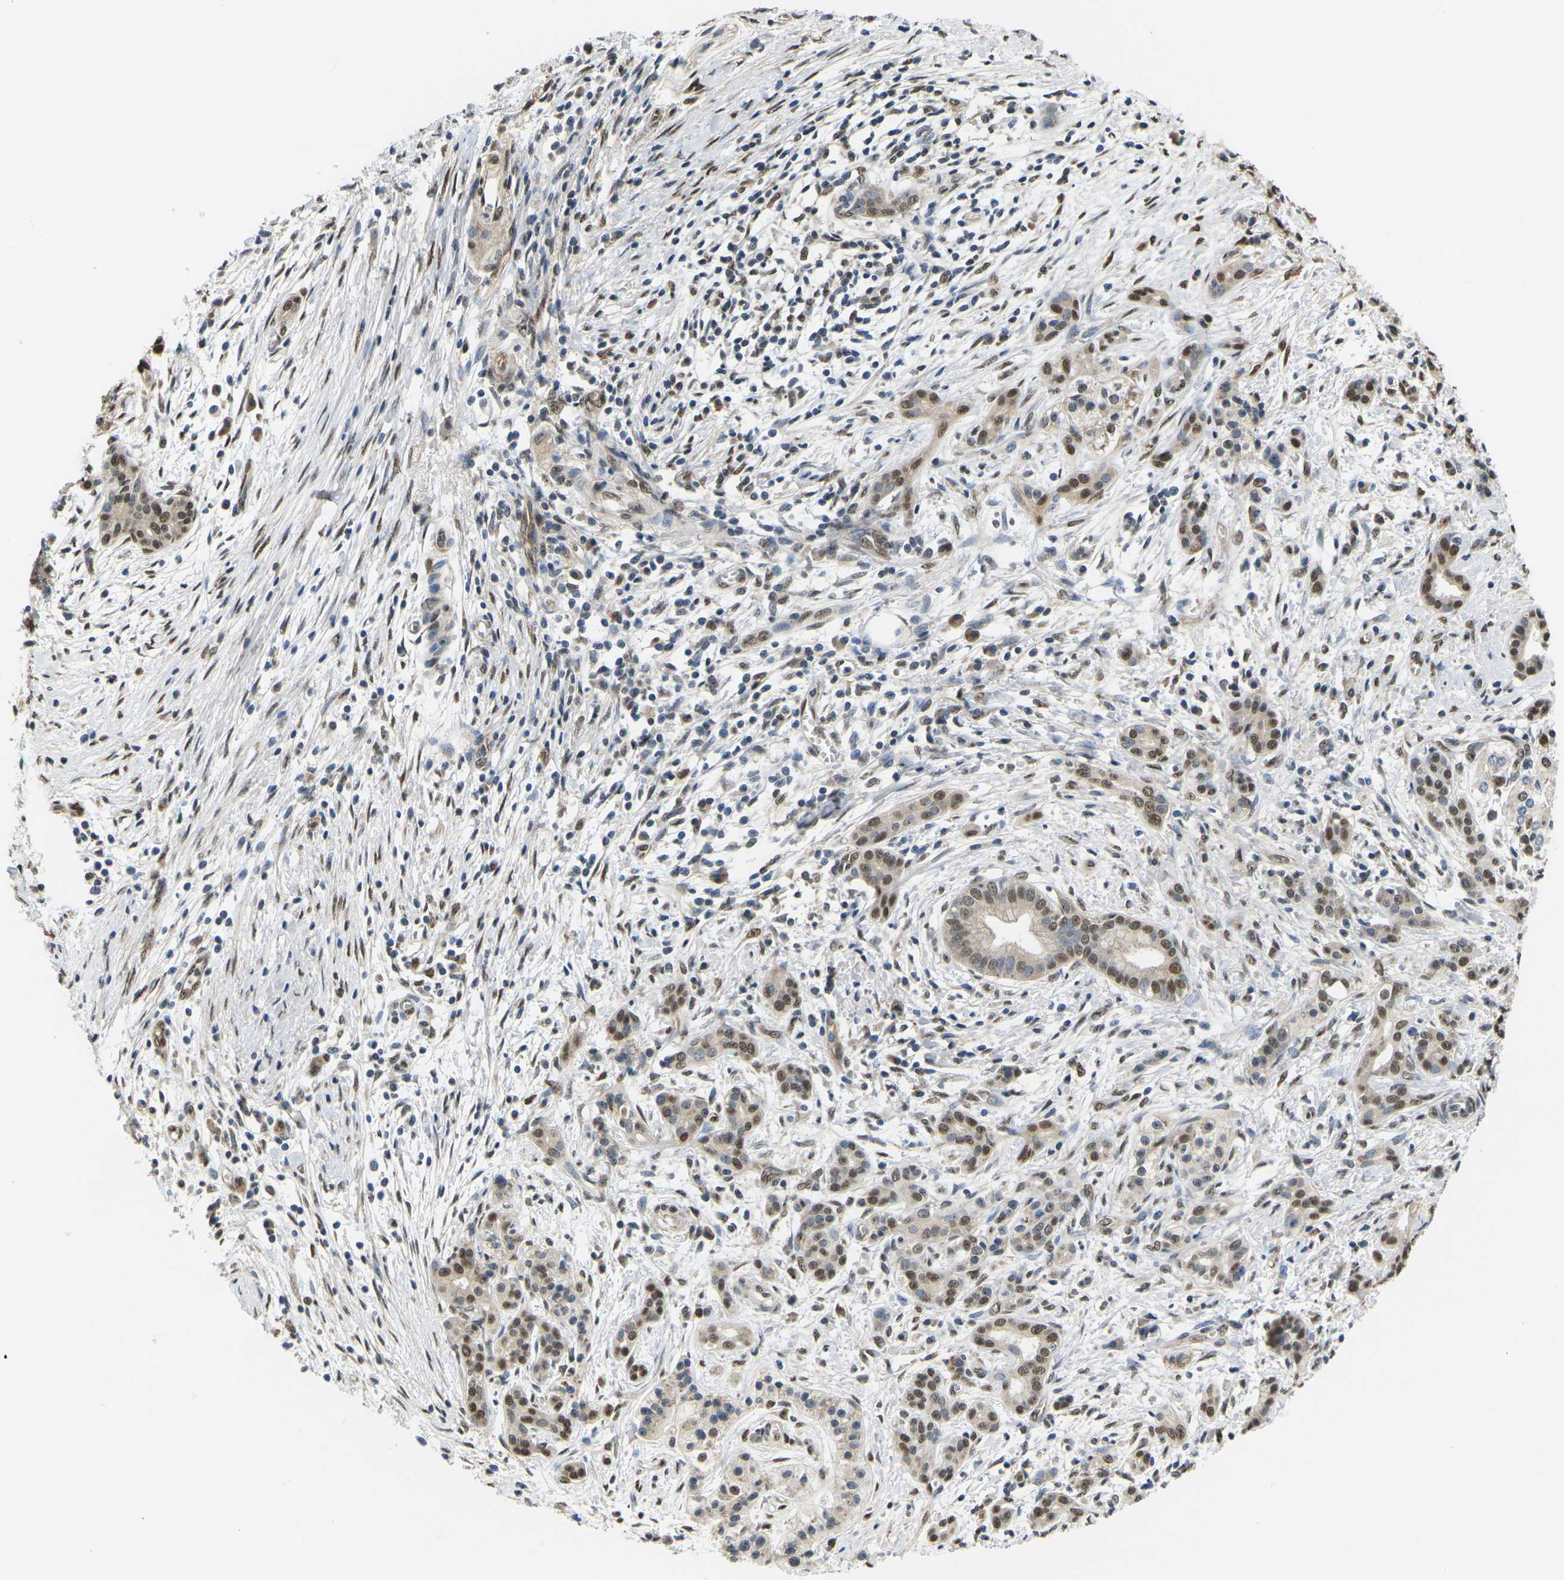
{"staining": {"intensity": "moderate", "quantity": ">75%", "location": "nuclear"}, "tissue": "pancreatic cancer", "cell_type": "Tumor cells", "image_type": "cancer", "snomed": [{"axis": "morphology", "description": "Adenocarcinoma, NOS"}, {"axis": "topography", "description": "Pancreas"}], "caption": "Human pancreatic cancer stained with a brown dye displays moderate nuclear positive positivity in approximately >75% of tumor cells.", "gene": "ERBB4", "patient": {"sex": "female", "age": 70}}